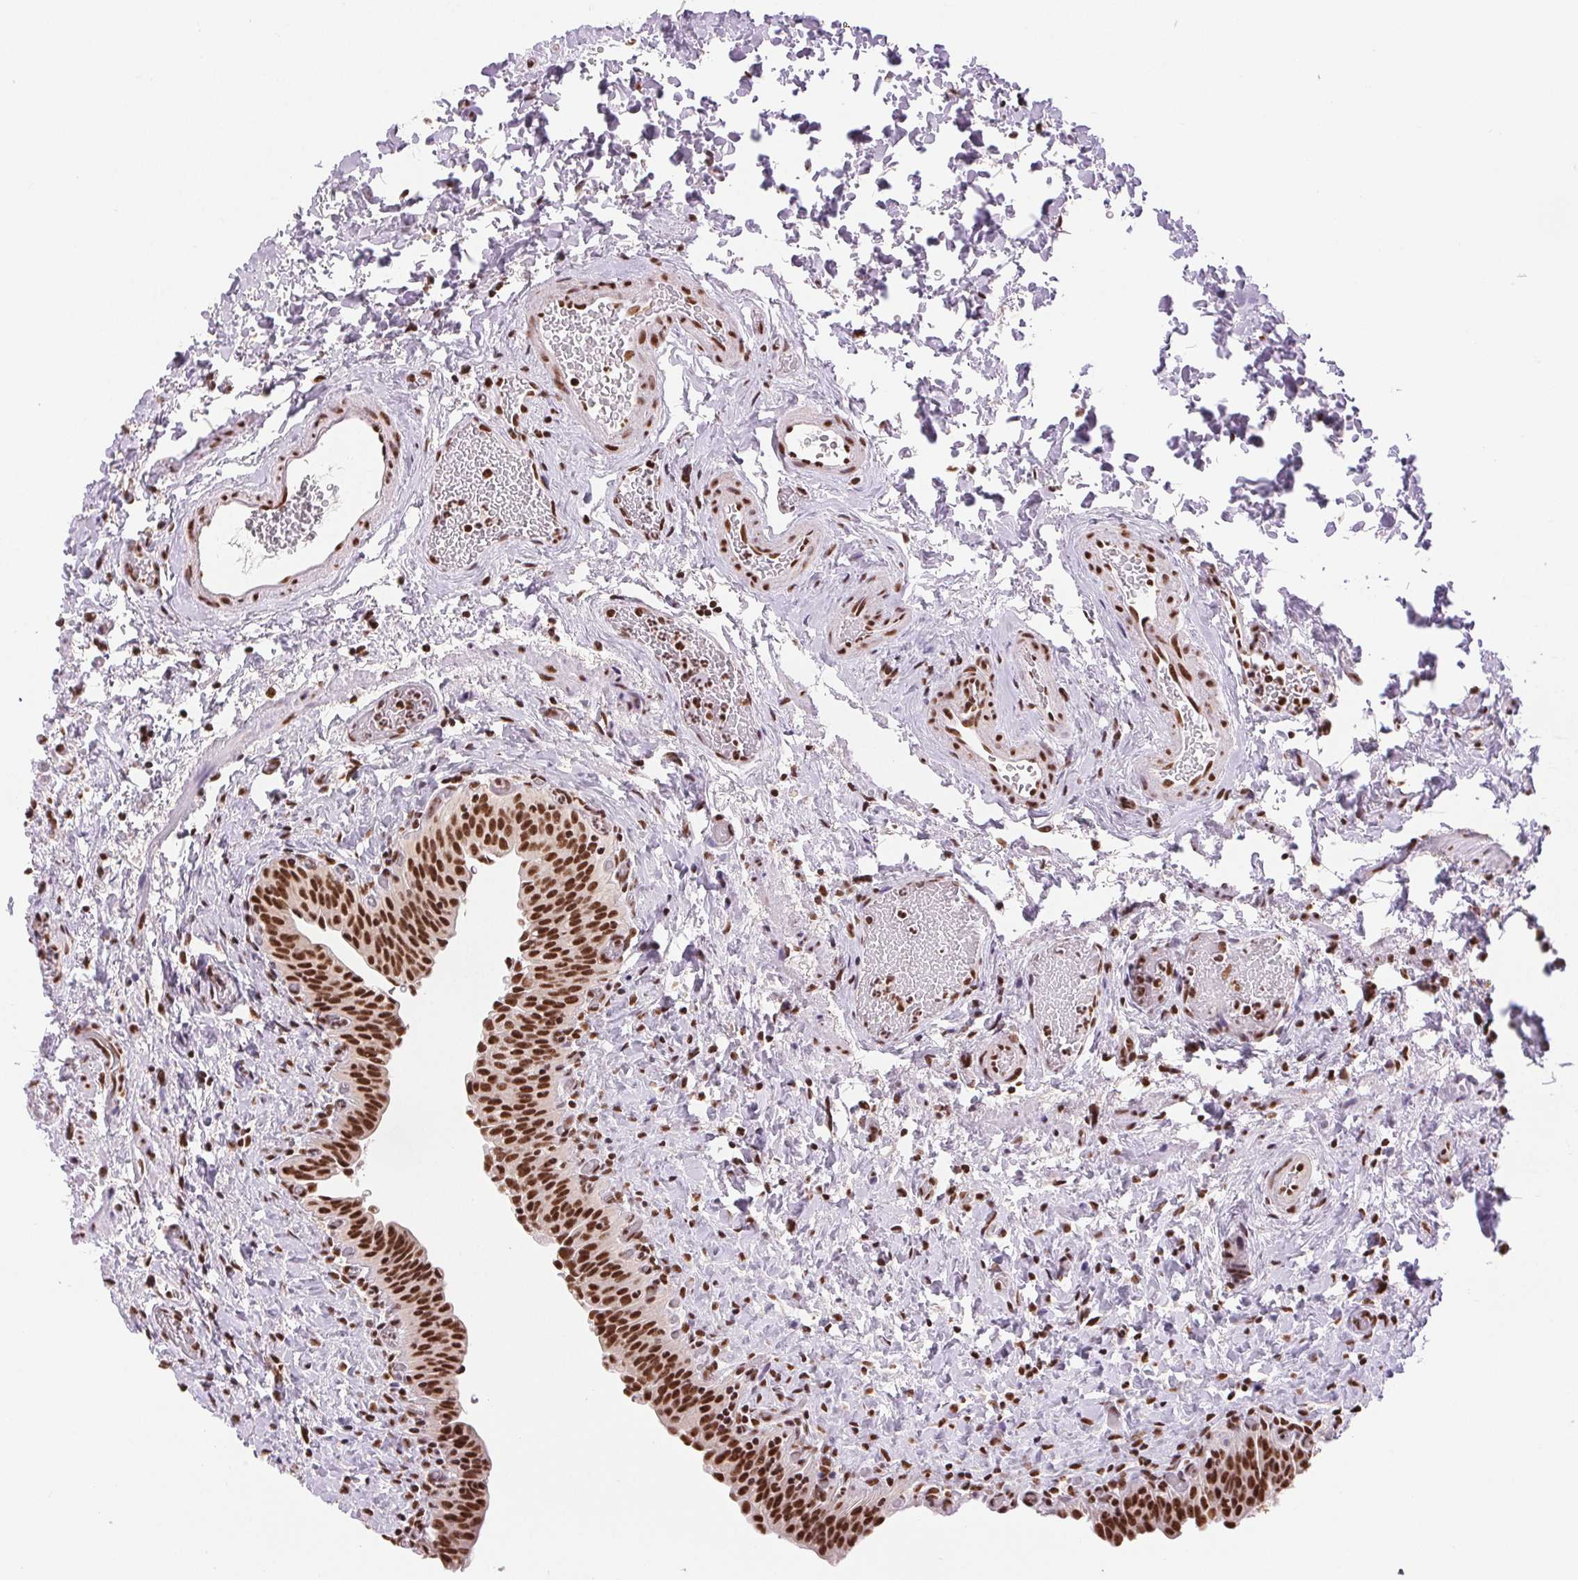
{"staining": {"intensity": "strong", "quantity": ">75%", "location": "nuclear"}, "tissue": "urinary bladder", "cell_type": "Urothelial cells", "image_type": "normal", "snomed": [{"axis": "morphology", "description": "Normal tissue, NOS"}, {"axis": "topography", "description": "Urinary bladder"}], "caption": "The immunohistochemical stain labels strong nuclear expression in urothelial cells of unremarkable urinary bladder. Immunohistochemistry stains the protein in brown and the nuclei are stained blue.", "gene": "IK", "patient": {"sex": "male", "age": 56}}